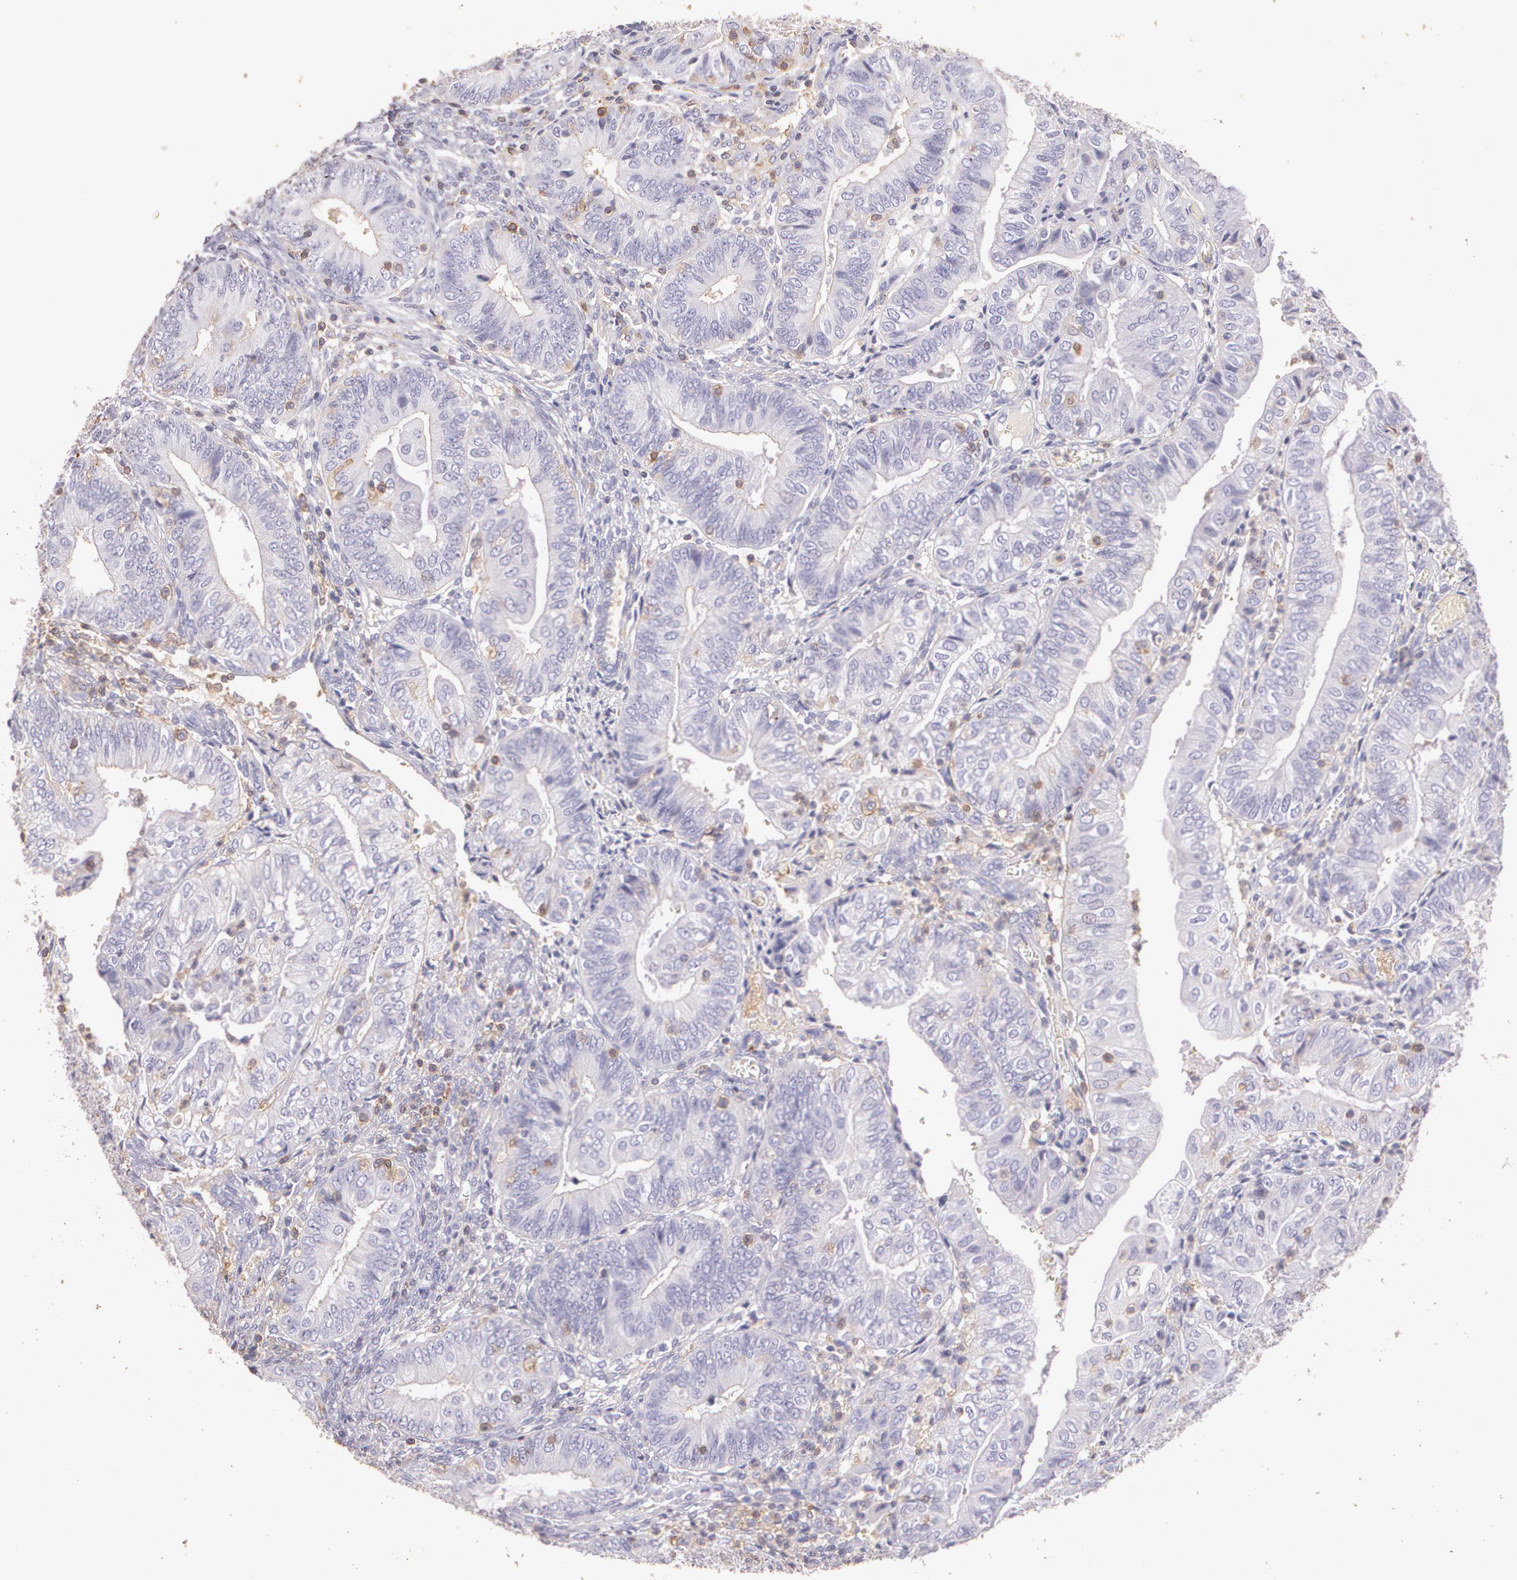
{"staining": {"intensity": "negative", "quantity": "none", "location": "none"}, "tissue": "endometrial cancer", "cell_type": "Tumor cells", "image_type": "cancer", "snomed": [{"axis": "morphology", "description": "Adenocarcinoma, NOS"}, {"axis": "topography", "description": "Endometrium"}], "caption": "A high-resolution micrograph shows immunohistochemistry (IHC) staining of endometrial adenocarcinoma, which reveals no significant staining in tumor cells.", "gene": "TGFBR1", "patient": {"sex": "female", "age": 66}}